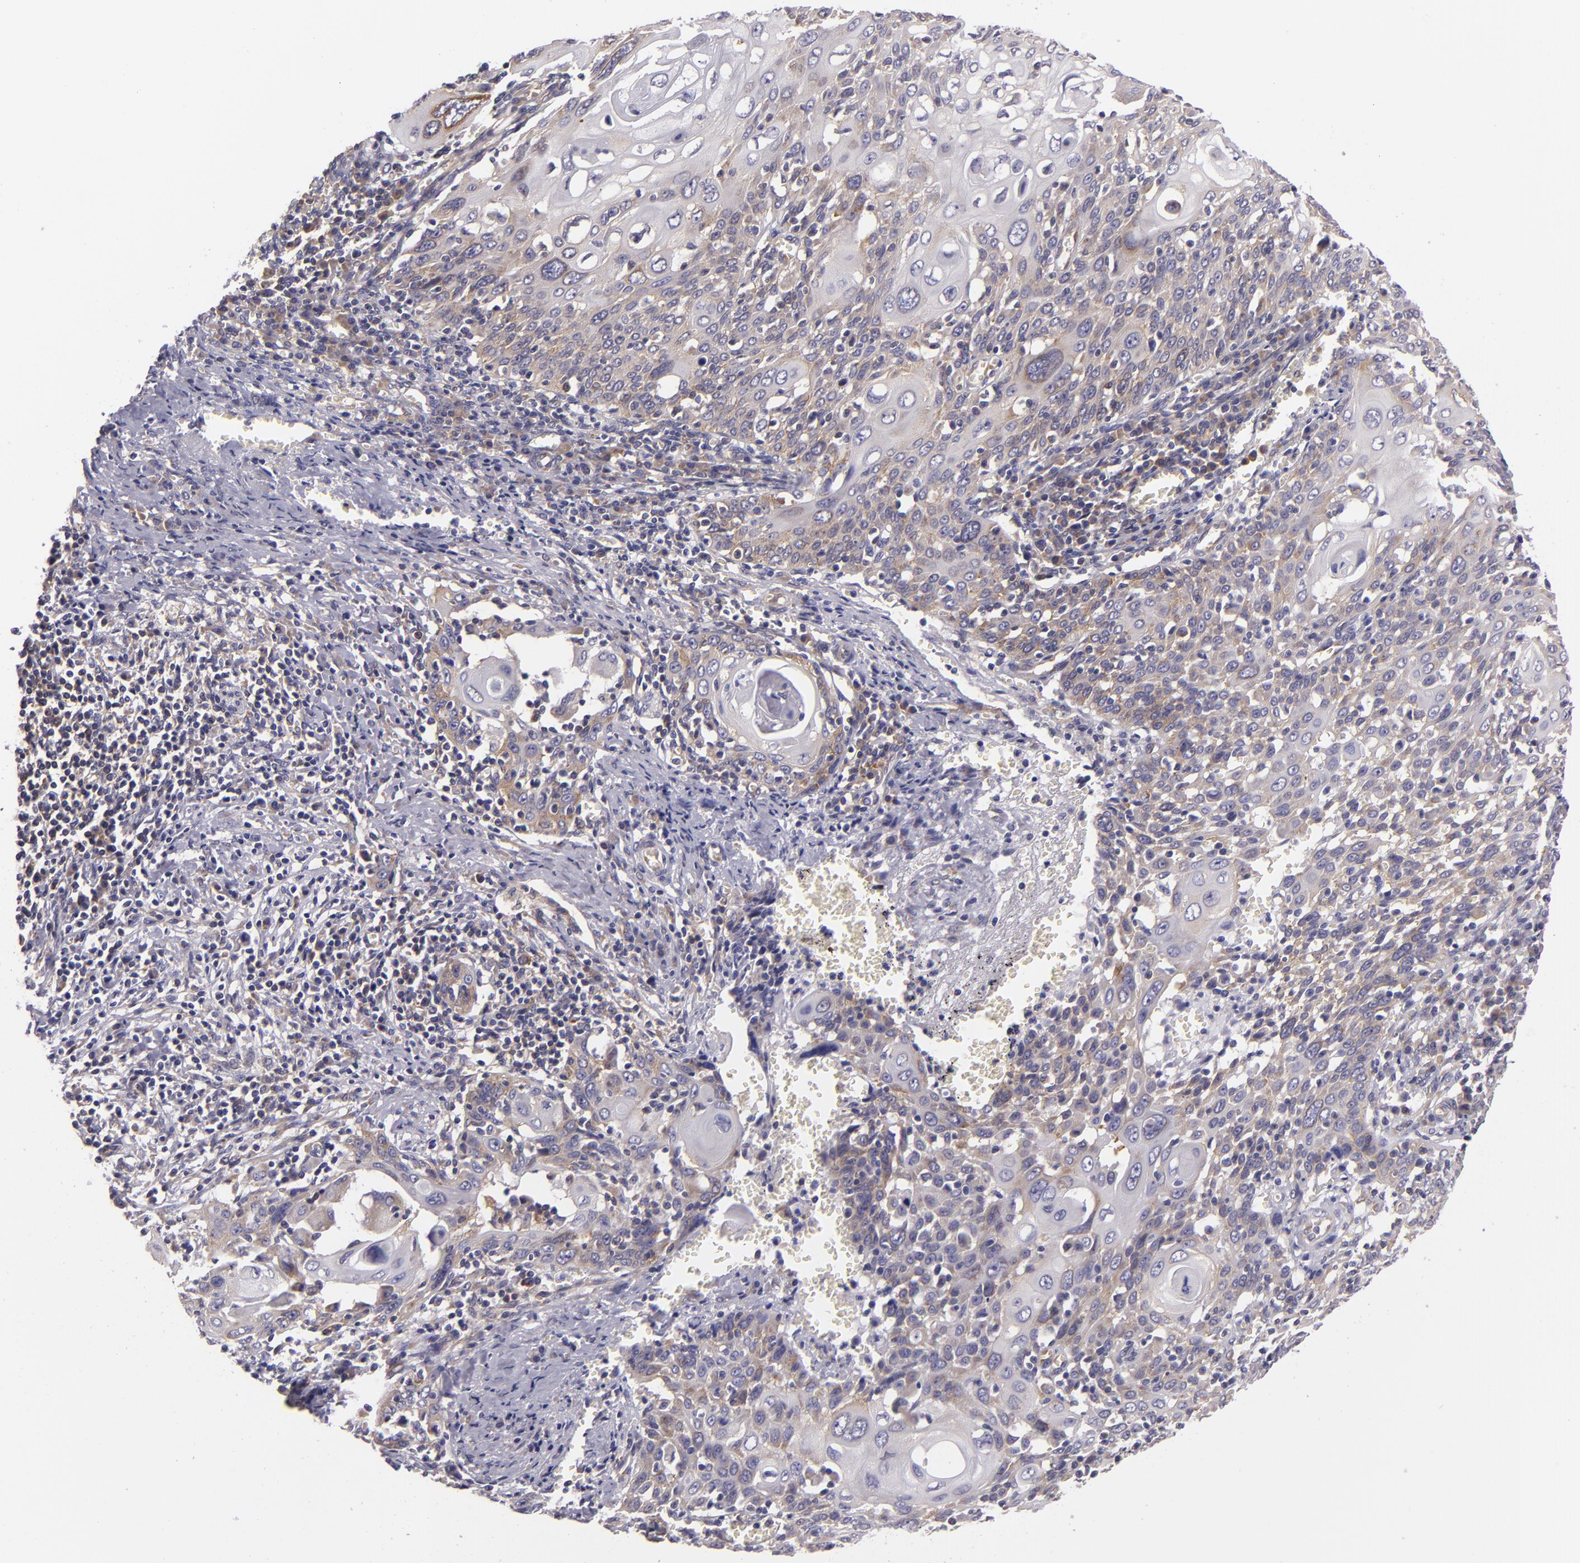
{"staining": {"intensity": "weak", "quantity": "<25%", "location": "cytoplasmic/membranous"}, "tissue": "cervical cancer", "cell_type": "Tumor cells", "image_type": "cancer", "snomed": [{"axis": "morphology", "description": "Squamous cell carcinoma, NOS"}, {"axis": "topography", "description": "Cervix"}], "caption": "Immunohistochemistry of squamous cell carcinoma (cervical) exhibits no expression in tumor cells.", "gene": "UPF3B", "patient": {"sex": "female", "age": 54}}